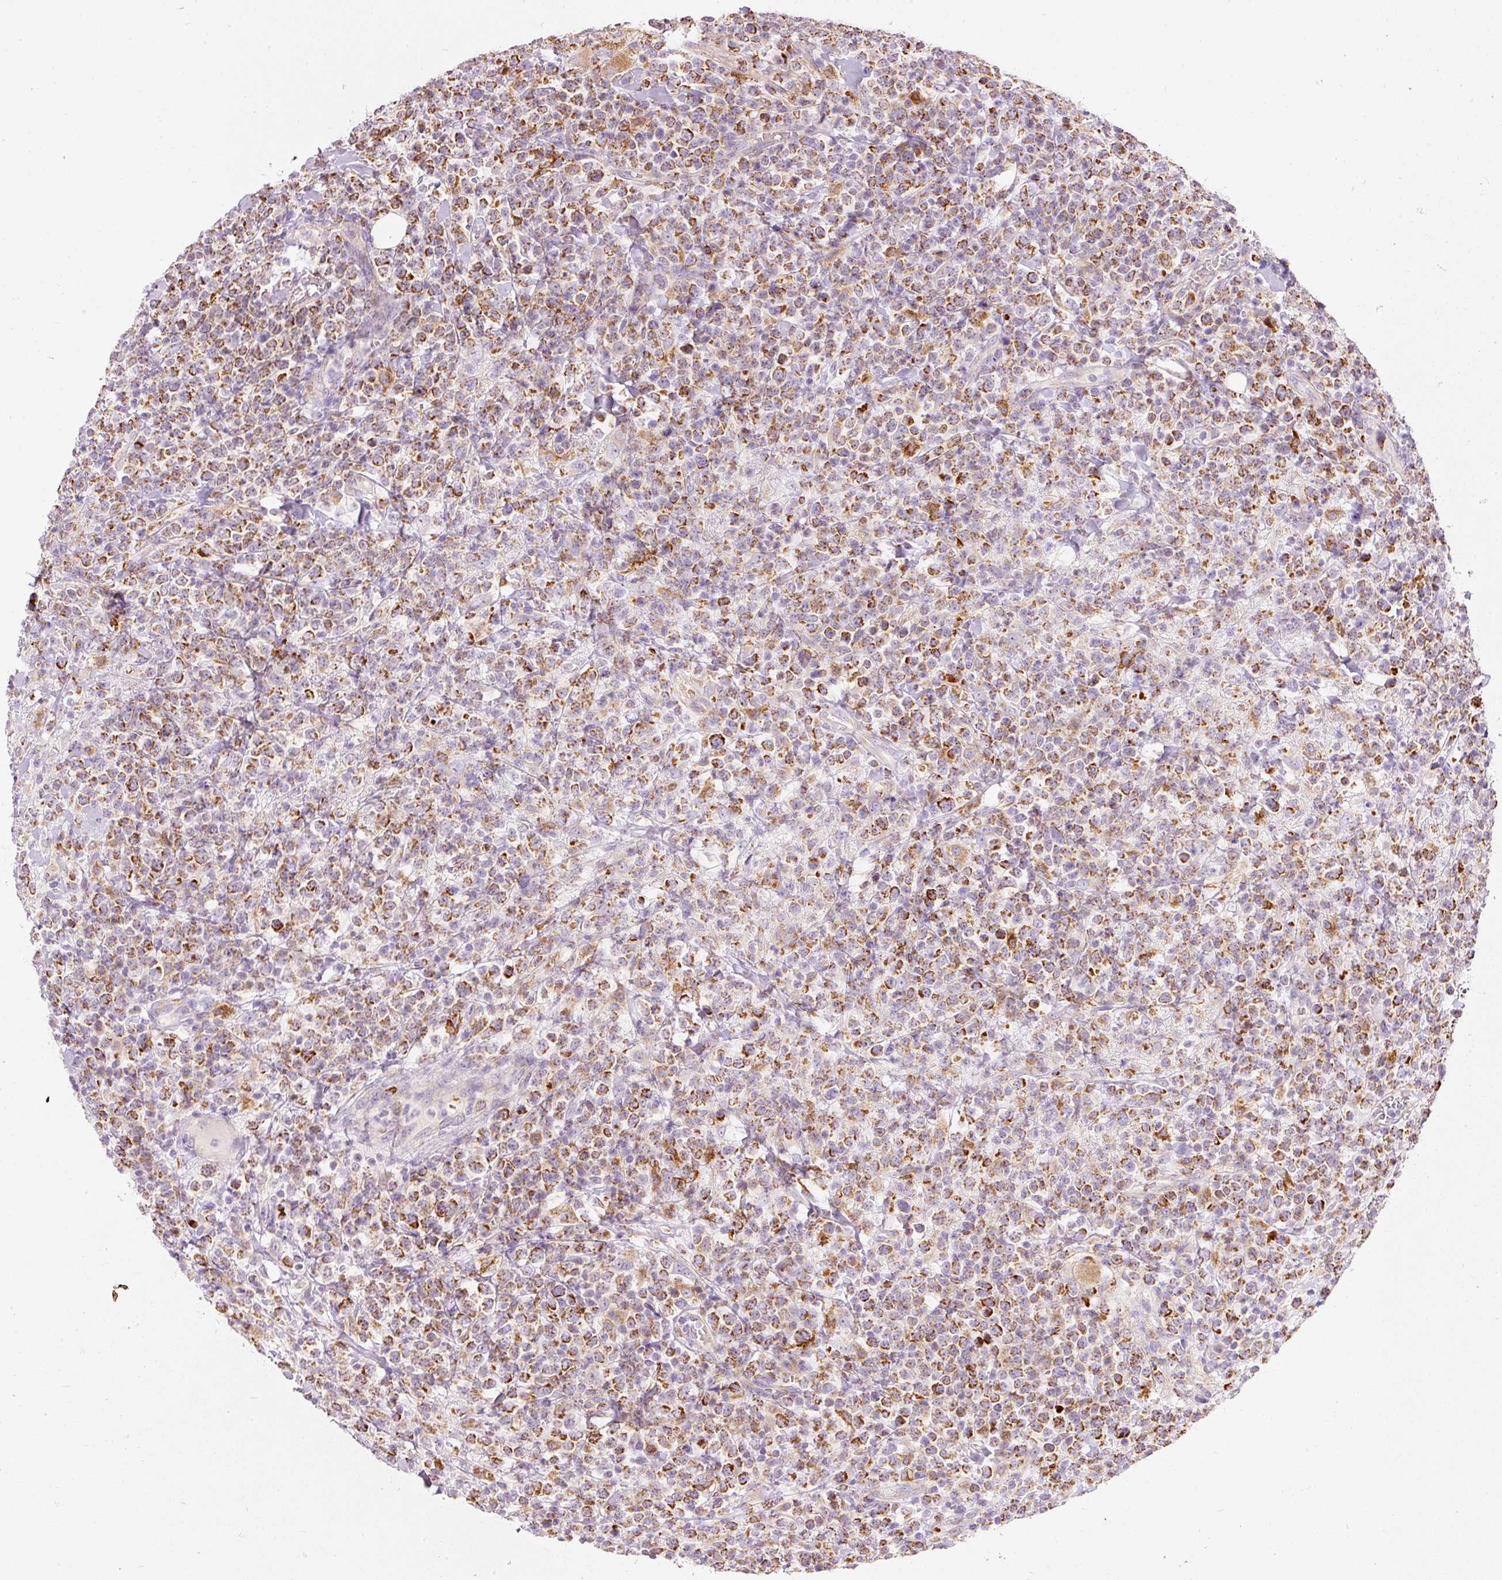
{"staining": {"intensity": "strong", "quantity": ">75%", "location": "cytoplasmic/membranous"}, "tissue": "lymphoma", "cell_type": "Tumor cells", "image_type": "cancer", "snomed": [{"axis": "morphology", "description": "Malignant lymphoma, non-Hodgkin's type, High grade"}, {"axis": "topography", "description": "Colon"}], "caption": "This histopathology image demonstrates lymphoma stained with immunohistochemistry (IHC) to label a protein in brown. The cytoplasmic/membranous of tumor cells show strong positivity for the protein. Nuclei are counter-stained blue.", "gene": "MTHFD2", "patient": {"sex": "female", "age": 53}}